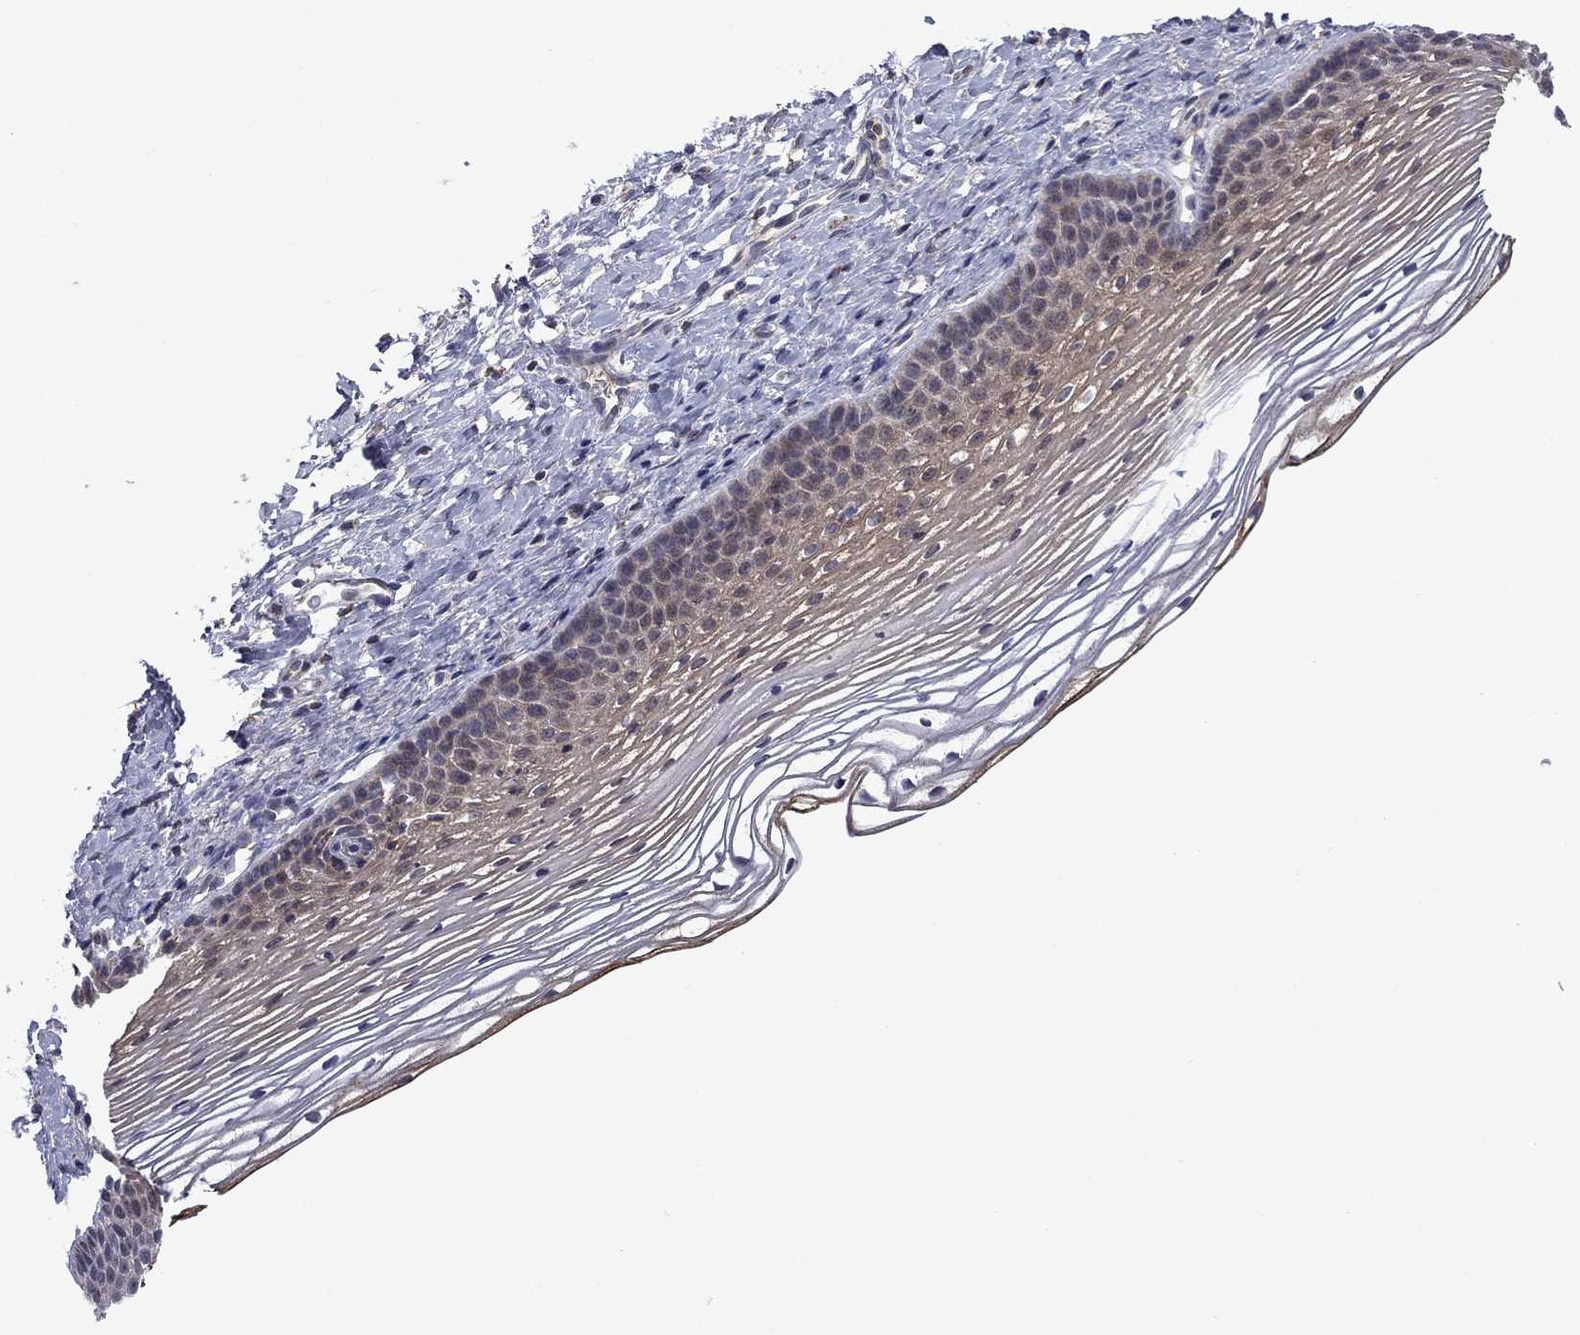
{"staining": {"intensity": "strong", "quantity": "<25%", "location": "cytoplasmic/membranous"}, "tissue": "cervix", "cell_type": "Squamous epithelial cells", "image_type": "normal", "snomed": [{"axis": "morphology", "description": "Normal tissue, NOS"}, {"axis": "topography", "description": "Cervix"}], "caption": "Protein expression analysis of normal human cervix reveals strong cytoplasmic/membranous expression in about <25% of squamous epithelial cells.", "gene": "DOP1B", "patient": {"sex": "female", "age": 39}}